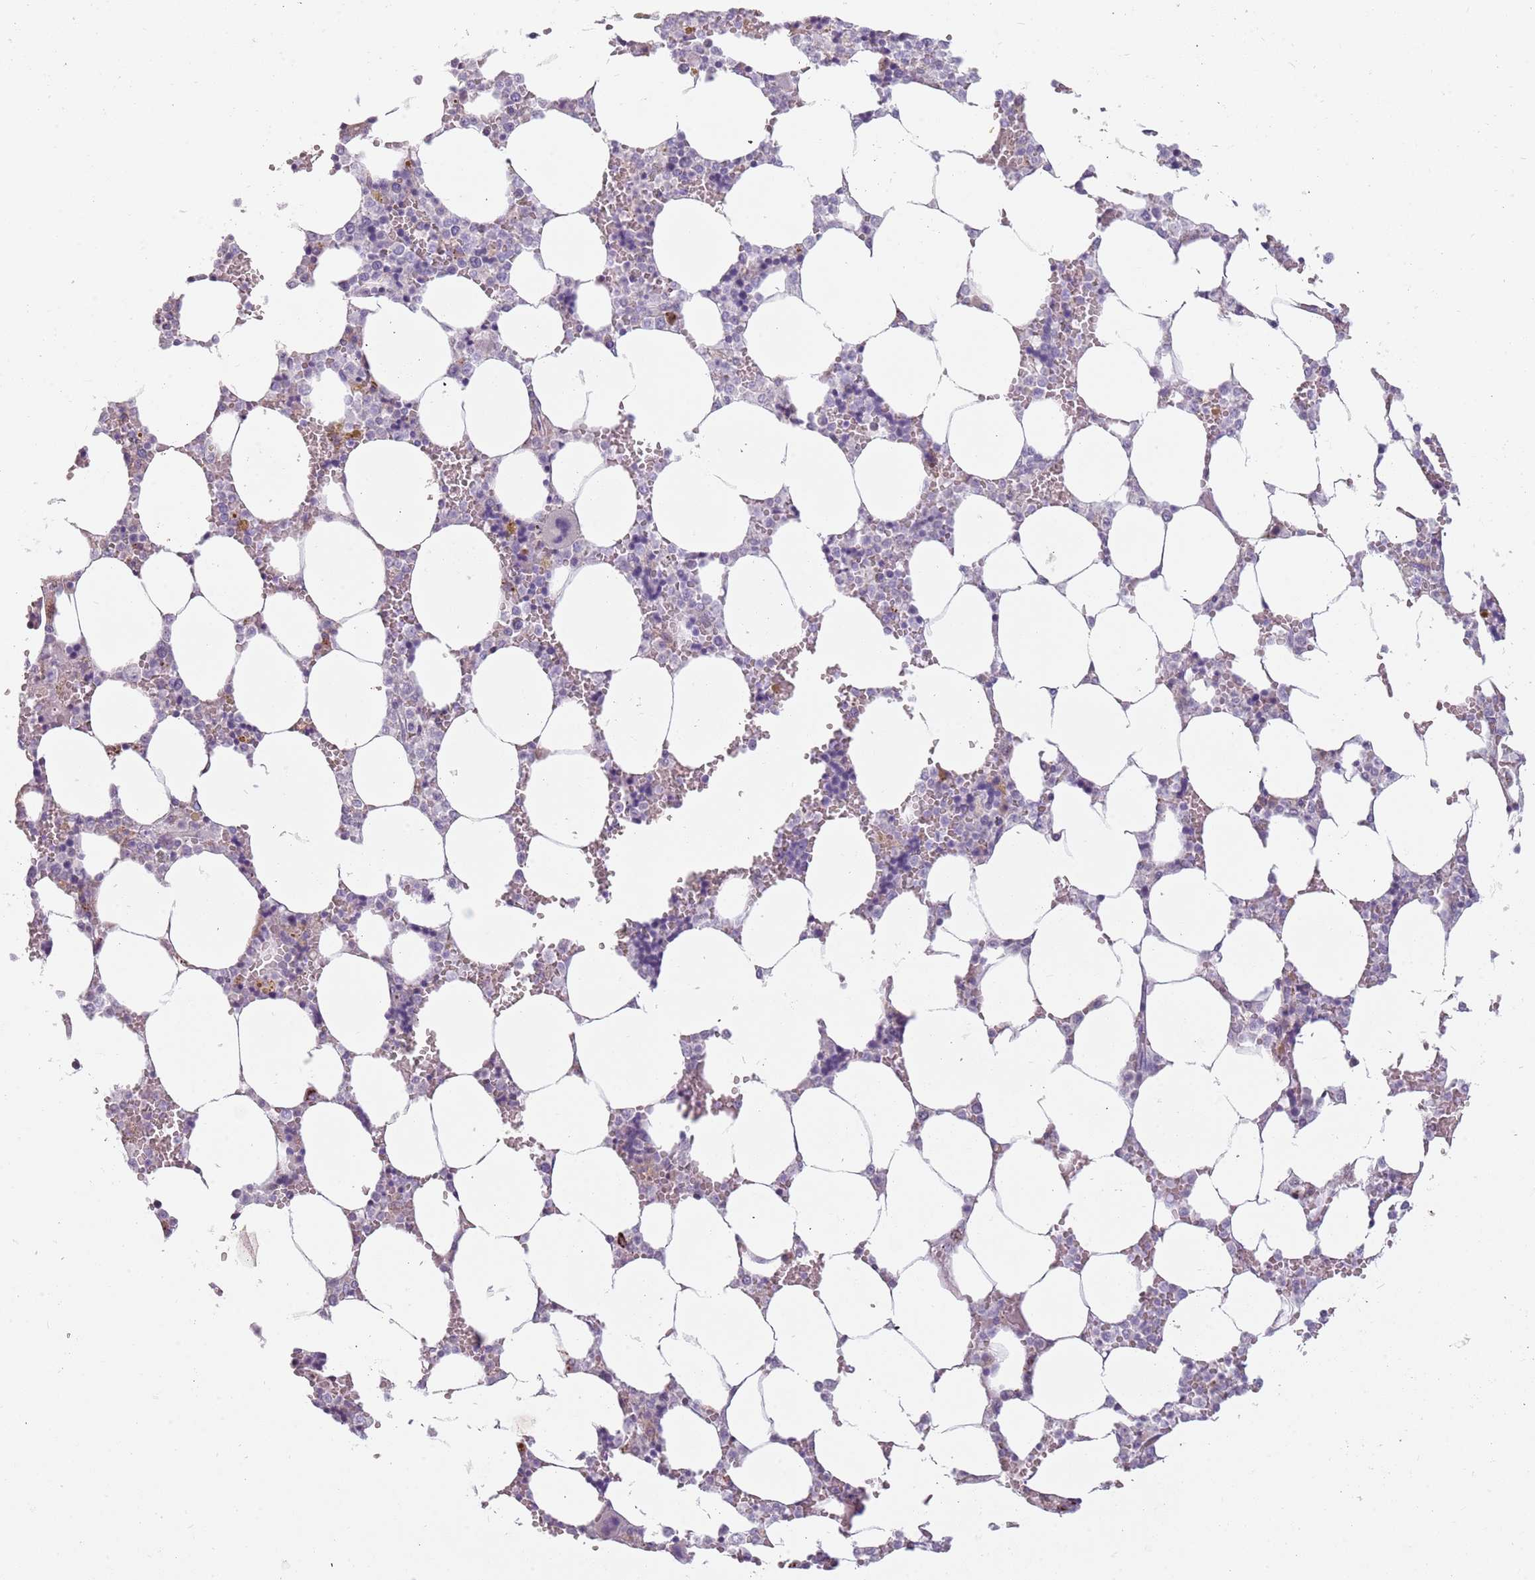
{"staining": {"intensity": "negative", "quantity": "none", "location": "none"}, "tissue": "bone marrow", "cell_type": "Hematopoietic cells", "image_type": "normal", "snomed": [{"axis": "morphology", "description": "Normal tissue, NOS"}, {"axis": "topography", "description": "Bone marrow"}], "caption": "Immunohistochemical staining of benign bone marrow reveals no significant expression in hematopoietic cells. (Stains: DAB immunohistochemistry (IHC) with hematoxylin counter stain, Microscopy: brightfield microscopy at high magnification).", "gene": "NWD2", "patient": {"sex": "male", "age": 64}}